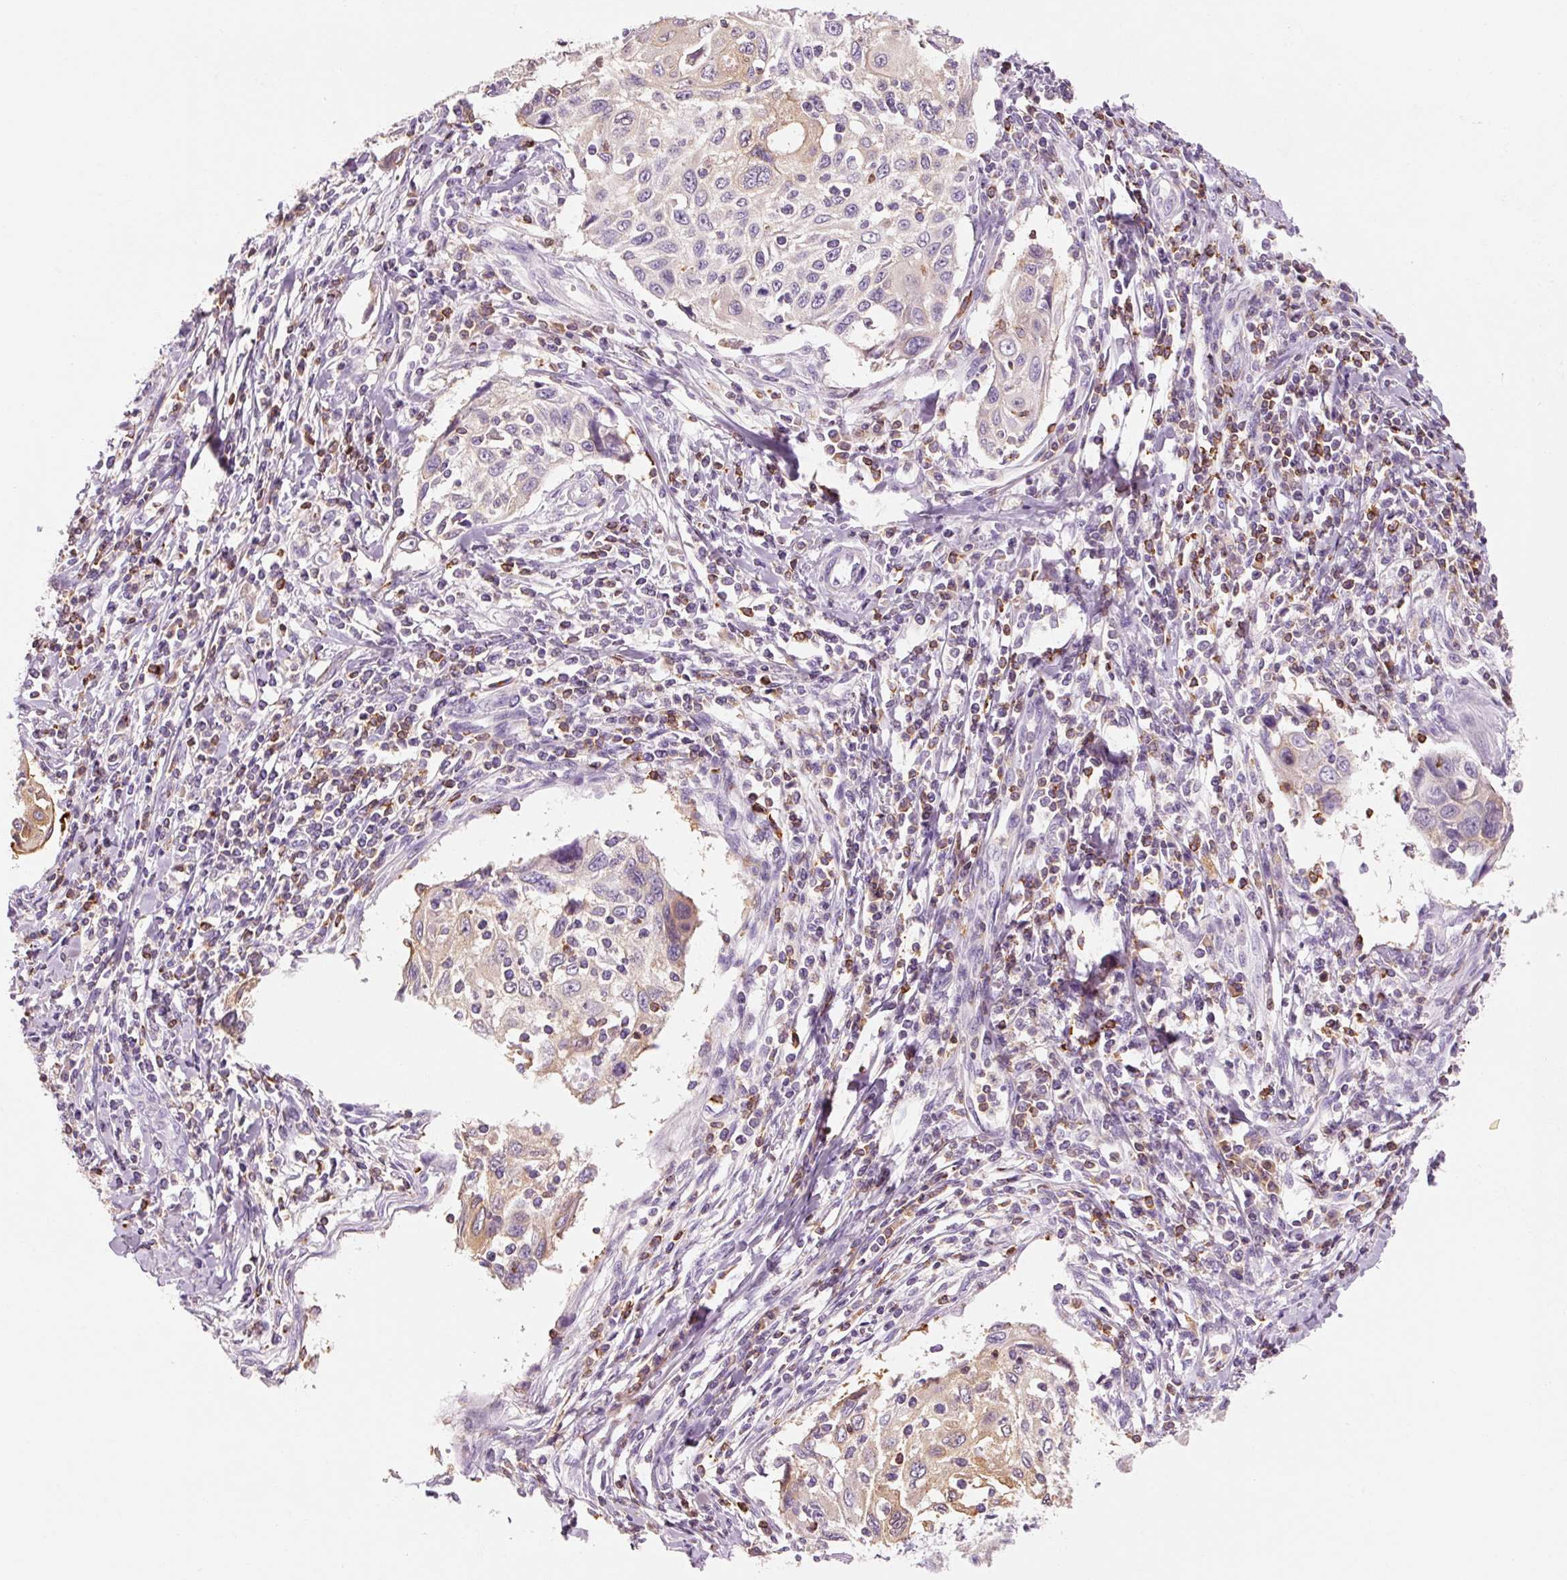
{"staining": {"intensity": "weak", "quantity": "25%-75%", "location": "cytoplasmic/membranous"}, "tissue": "cervical cancer", "cell_type": "Tumor cells", "image_type": "cancer", "snomed": [{"axis": "morphology", "description": "Squamous cell carcinoma, NOS"}, {"axis": "topography", "description": "Cervix"}], "caption": "Tumor cells display weak cytoplasmic/membranous positivity in about 25%-75% of cells in cervical squamous cell carcinoma. The staining was performed using DAB (3,3'-diaminobenzidine) to visualize the protein expression in brown, while the nuclei were stained in blue with hematoxylin (Magnification: 20x).", "gene": "OR8K1", "patient": {"sex": "female", "age": 70}}